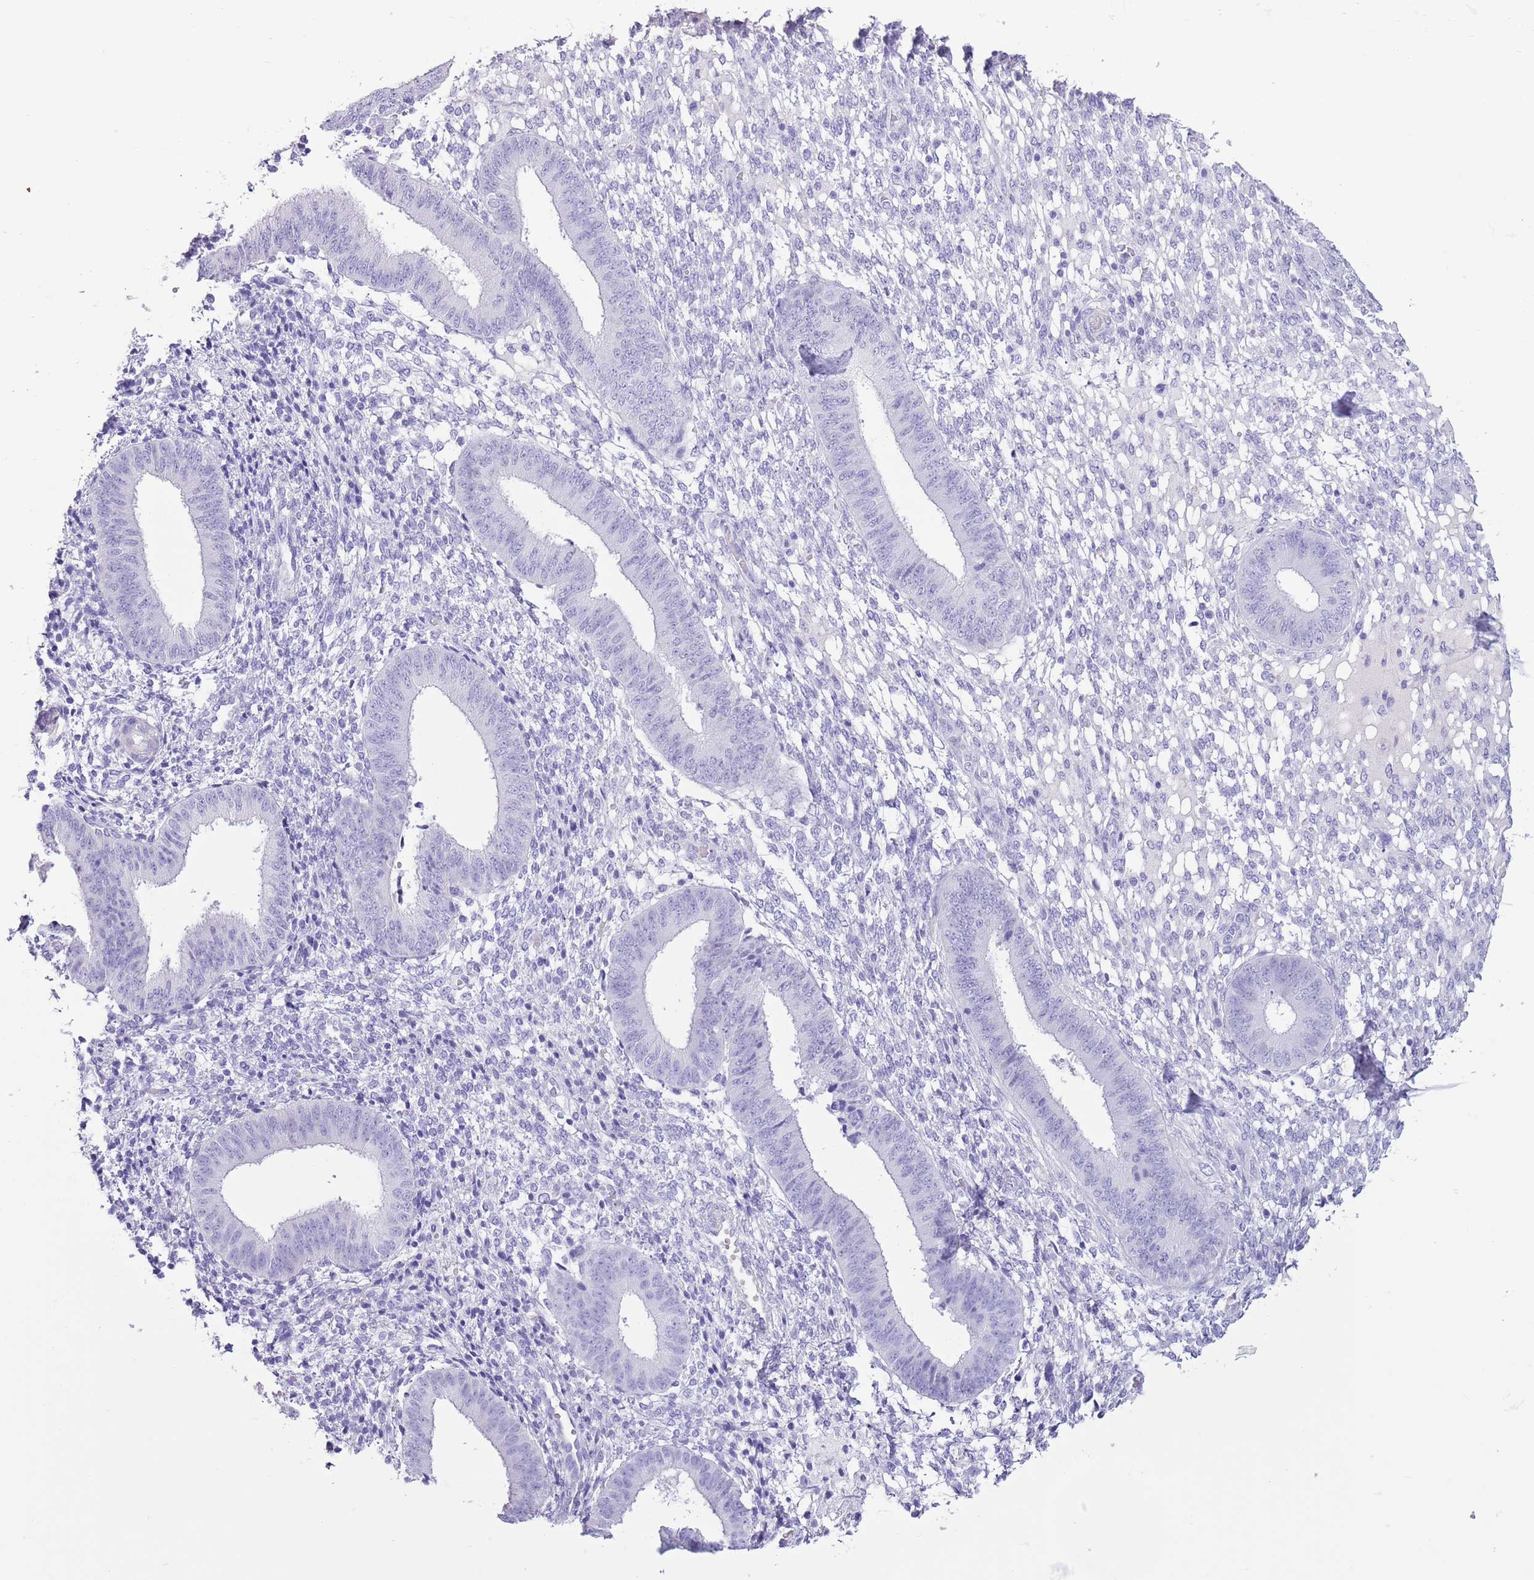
{"staining": {"intensity": "negative", "quantity": "none", "location": "none"}, "tissue": "endometrium", "cell_type": "Cells in endometrial stroma", "image_type": "normal", "snomed": [{"axis": "morphology", "description": "Normal tissue, NOS"}, {"axis": "topography", "description": "Endometrium"}], "caption": "Immunohistochemical staining of unremarkable human endometrium shows no significant expression in cells in endometrial stroma.", "gene": "SLC7A14", "patient": {"sex": "female", "age": 49}}